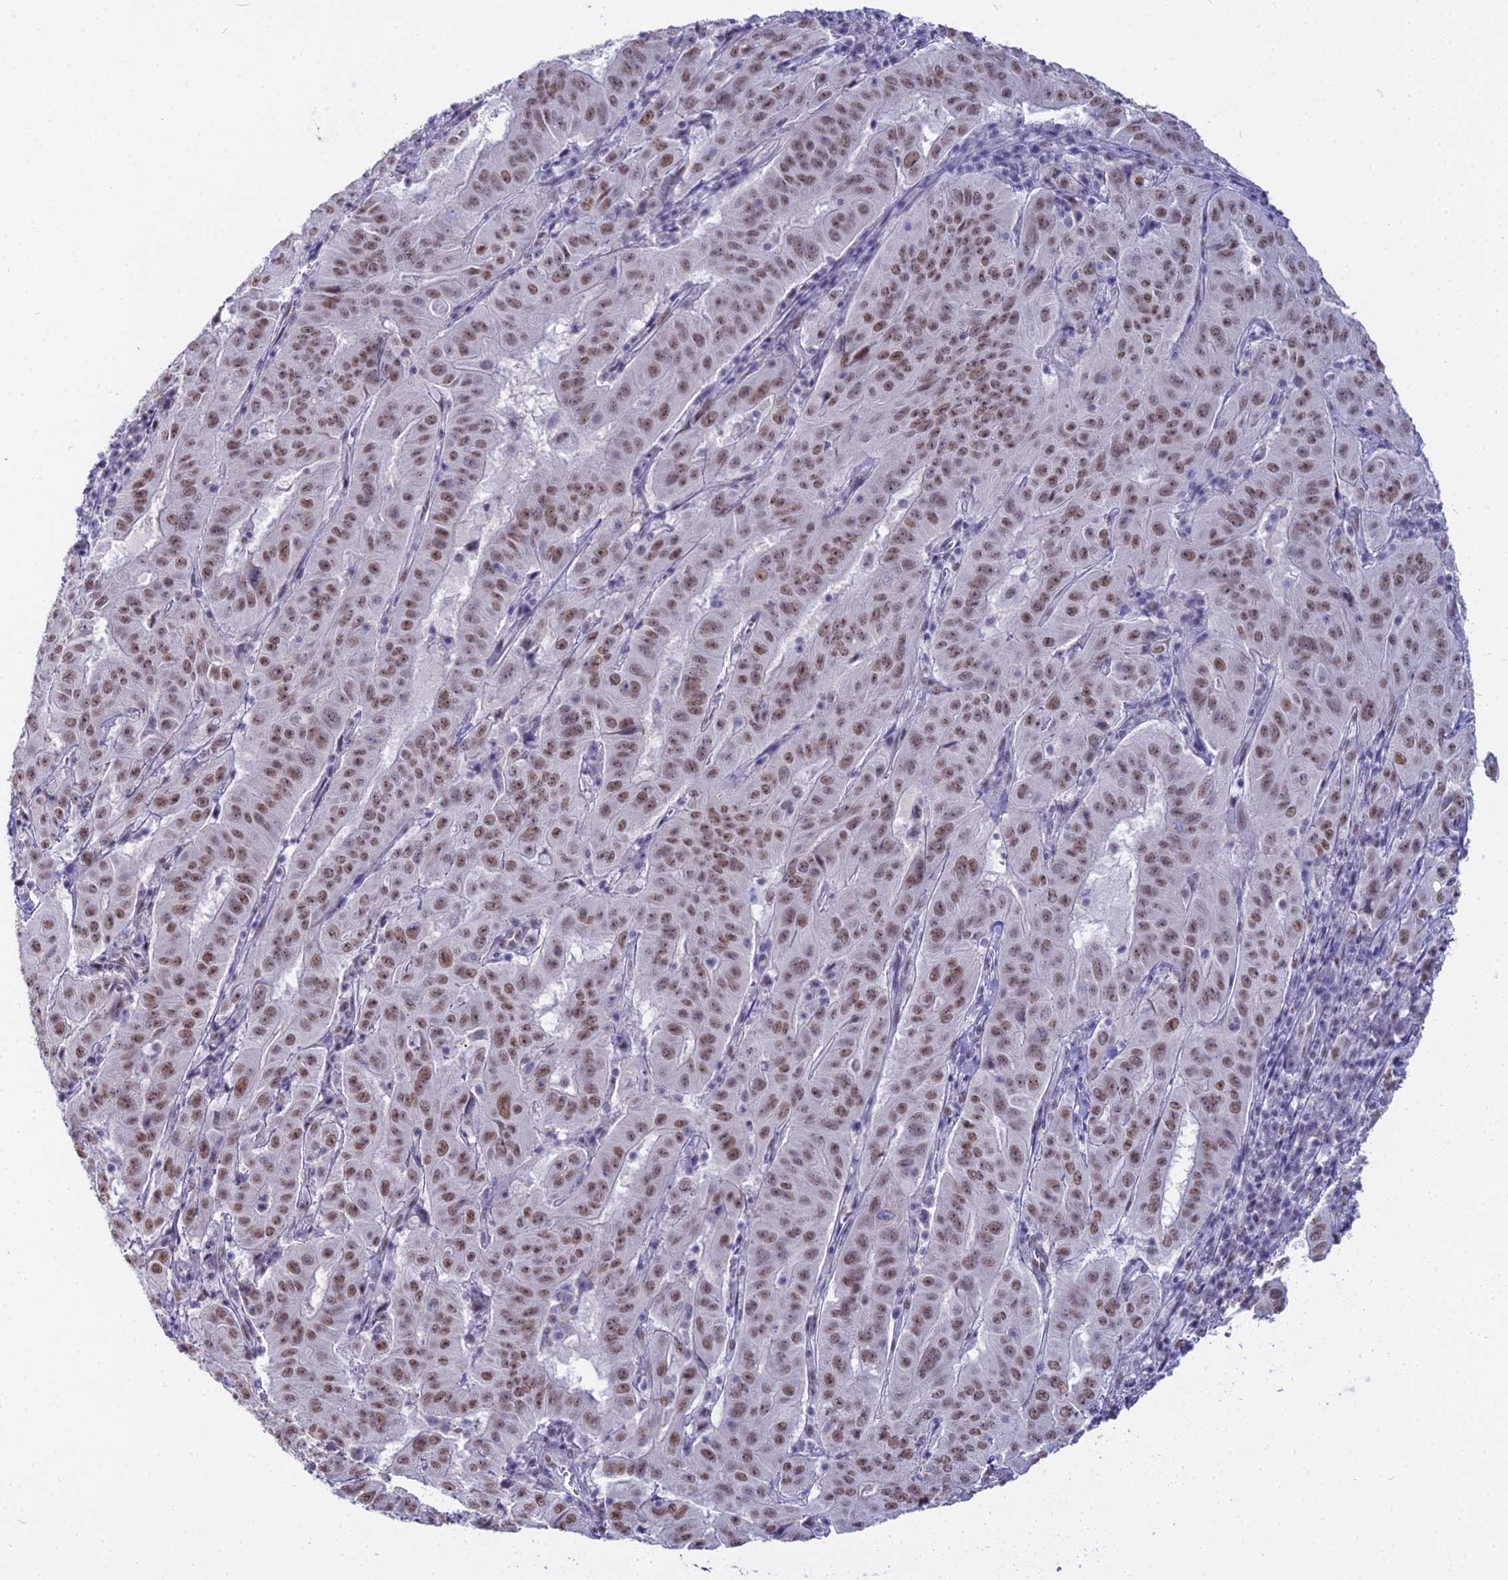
{"staining": {"intensity": "moderate", "quantity": ">75%", "location": "nuclear"}, "tissue": "pancreatic cancer", "cell_type": "Tumor cells", "image_type": "cancer", "snomed": [{"axis": "morphology", "description": "Adenocarcinoma, NOS"}, {"axis": "topography", "description": "Pancreas"}], "caption": "A high-resolution image shows IHC staining of pancreatic cancer, which reveals moderate nuclear staining in approximately >75% of tumor cells.", "gene": "RBM12", "patient": {"sex": "male", "age": 63}}